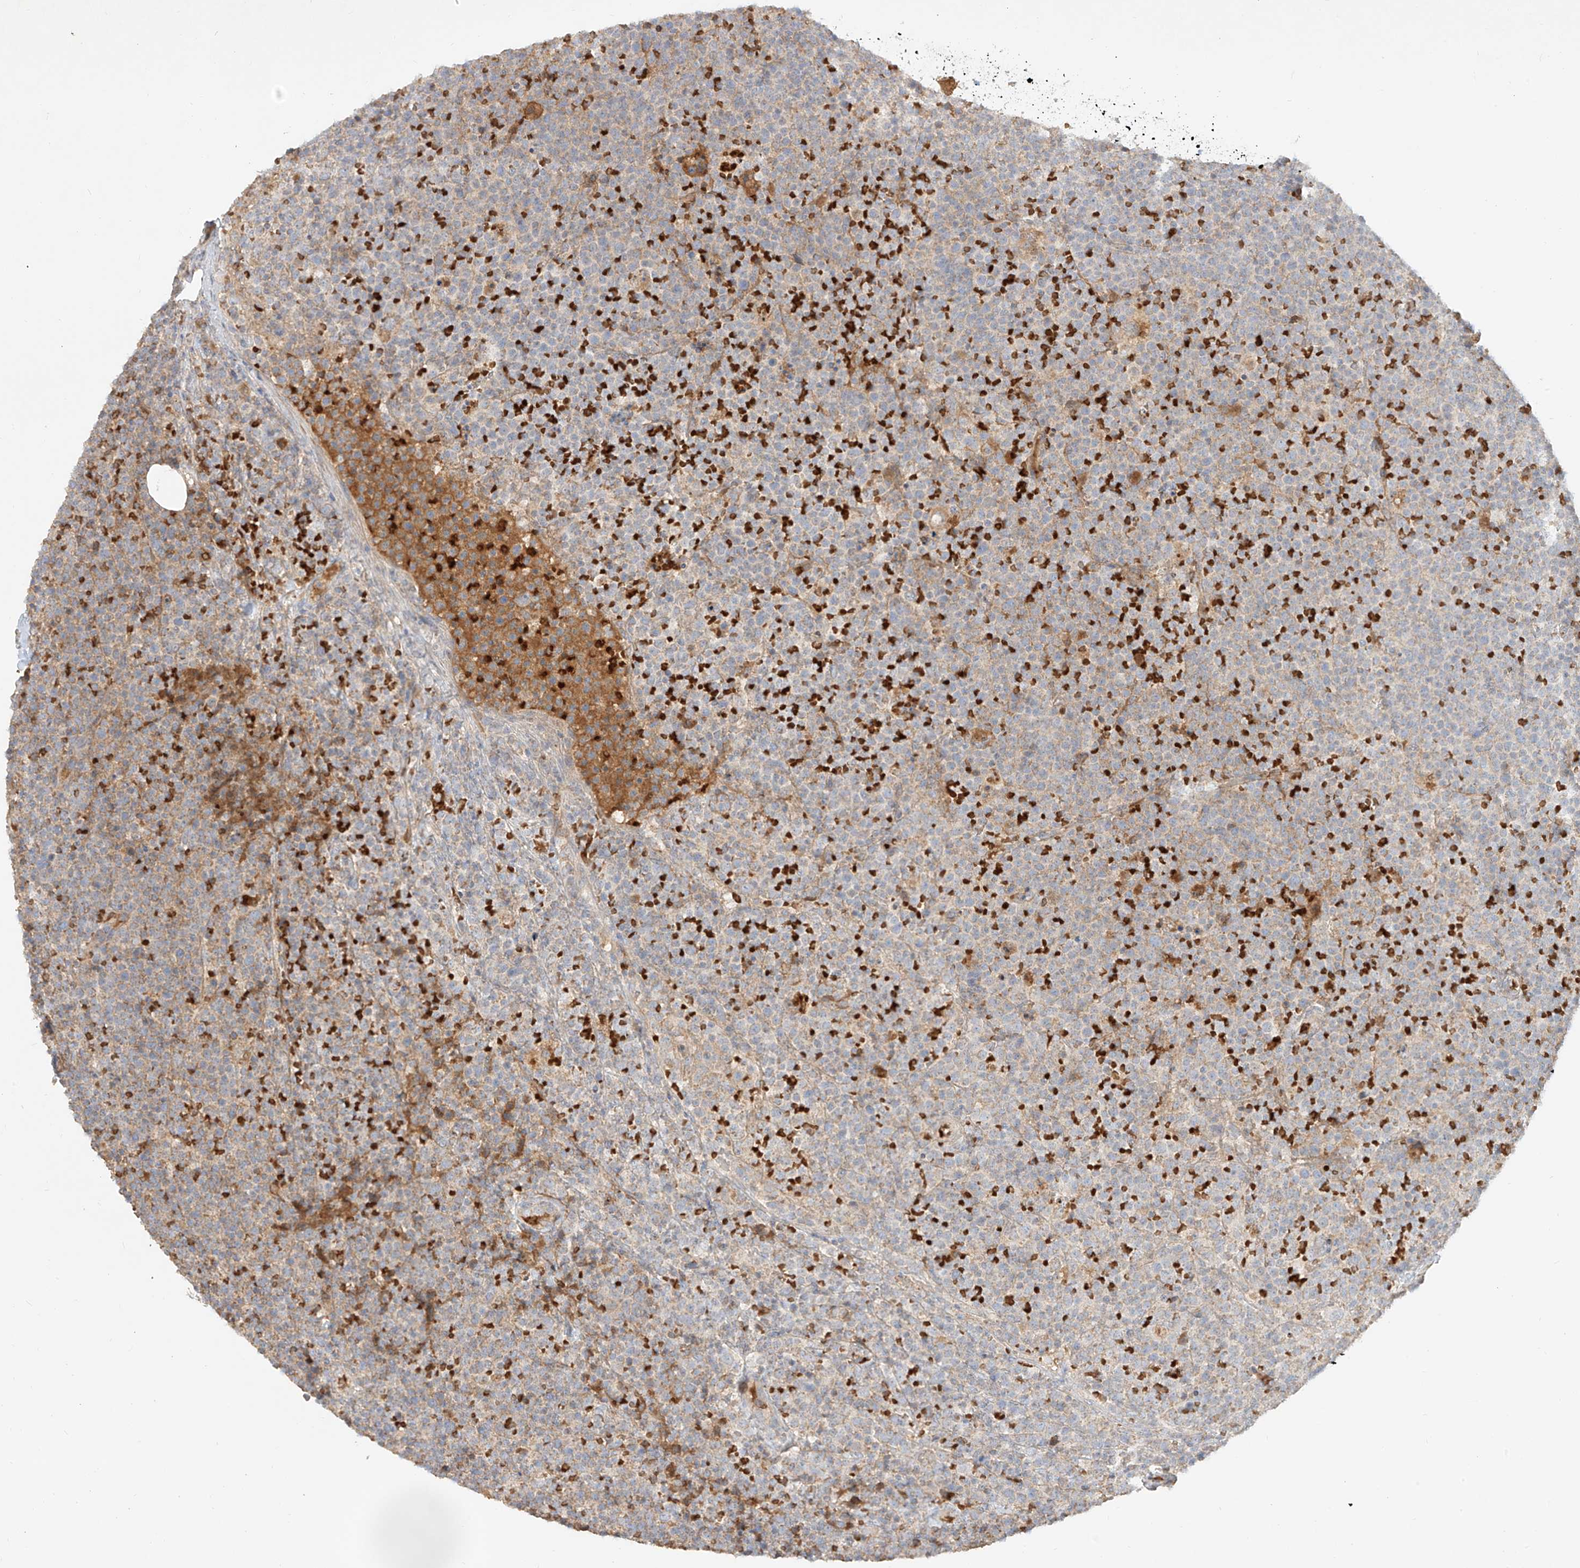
{"staining": {"intensity": "negative", "quantity": "none", "location": "none"}, "tissue": "lymphoma", "cell_type": "Tumor cells", "image_type": "cancer", "snomed": [{"axis": "morphology", "description": "Malignant lymphoma, non-Hodgkin's type, High grade"}, {"axis": "topography", "description": "Lymph node"}], "caption": "The photomicrograph demonstrates no staining of tumor cells in lymphoma.", "gene": "KPNA7", "patient": {"sex": "male", "age": 61}}